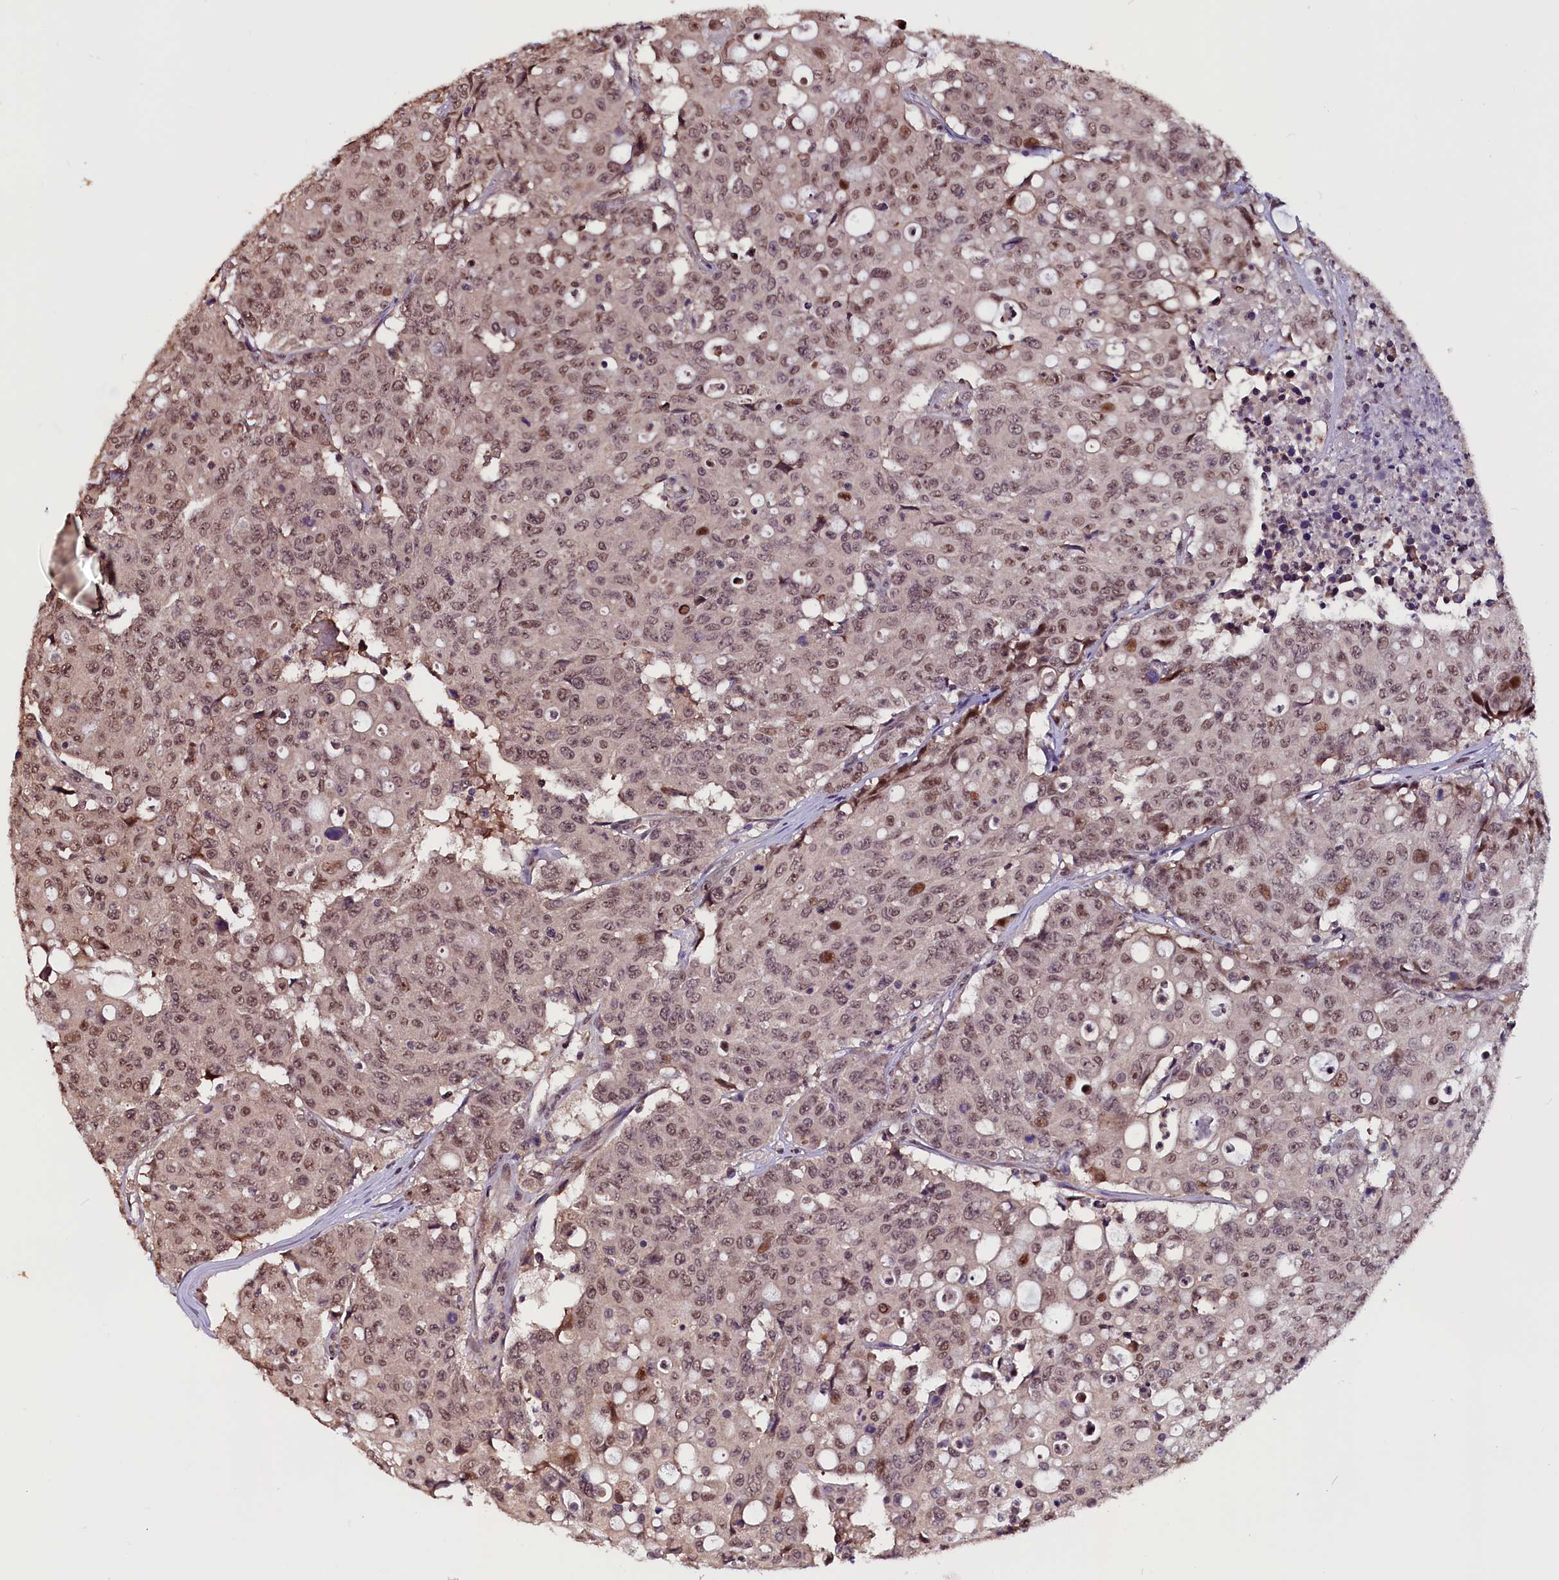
{"staining": {"intensity": "weak", "quantity": ">75%", "location": "nuclear"}, "tissue": "colorectal cancer", "cell_type": "Tumor cells", "image_type": "cancer", "snomed": [{"axis": "morphology", "description": "Adenocarcinoma, NOS"}, {"axis": "topography", "description": "Colon"}], "caption": "Protein staining demonstrates weak nuclear expression in approximately >75% of tumor cells in colorectal adenocarcinoma.", "gene": "RNMT", "patient": {"sex": "male", "age": 51}}